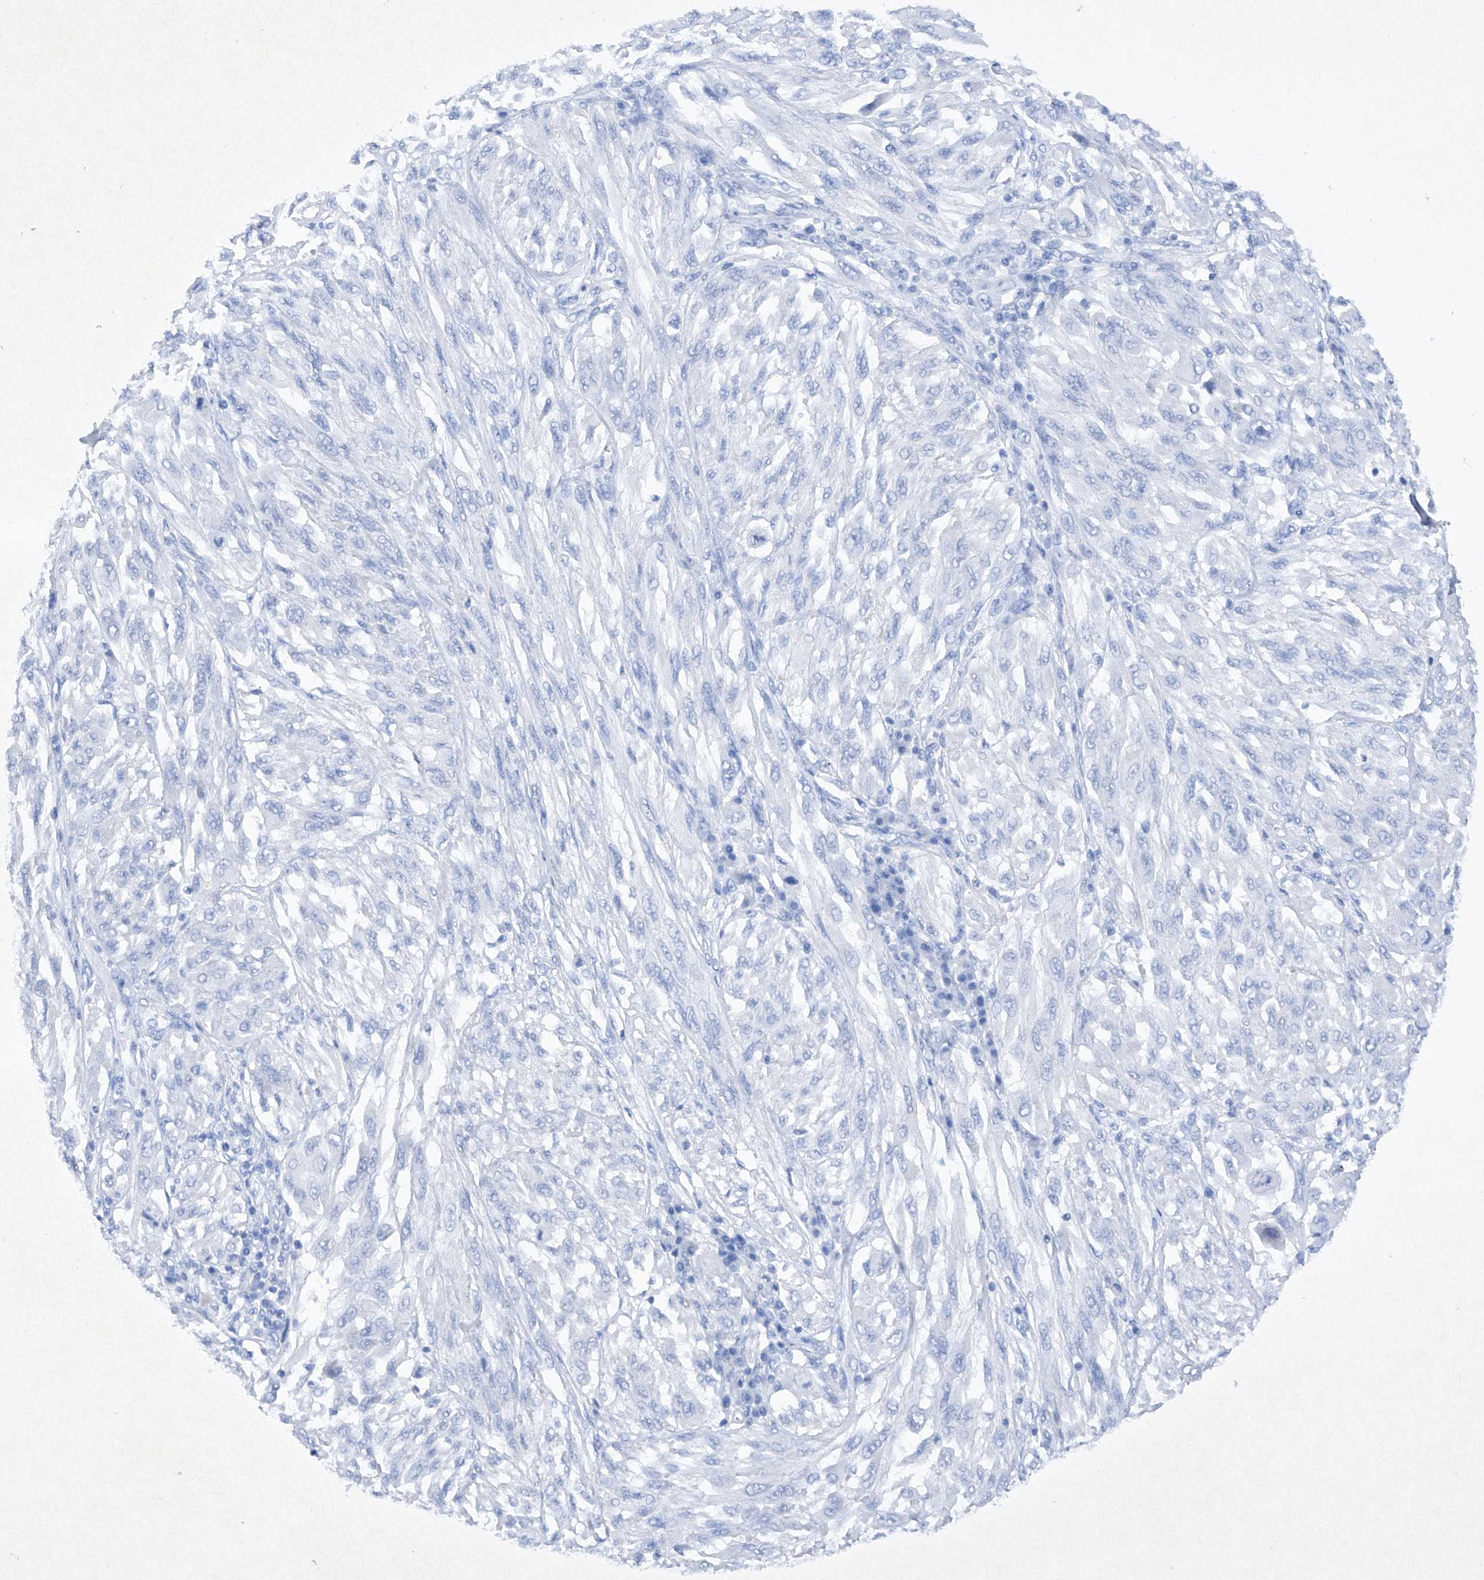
{"staining": {"intensity": "negative", "quantity": "none", "location": "none"}, "tissue": "melanoma", "cell_type": "Tumor cells", "image_type": "cancer", "snomed": [{"axis": "morphology", "description": "Malignant melanoma, NOS"}, {"axis": "topography", "description": "Skin"}], "caption": "Tumor cells are negative for protein expression in human malignant melanoma. Brightfield microscopy of immunohistochemistry (IHC) stained with DAB (brown) and hematoxylin (blue), captured at high magnification.", "gene": "BARX2", "patient": {"sex": "female", "age": 91}}